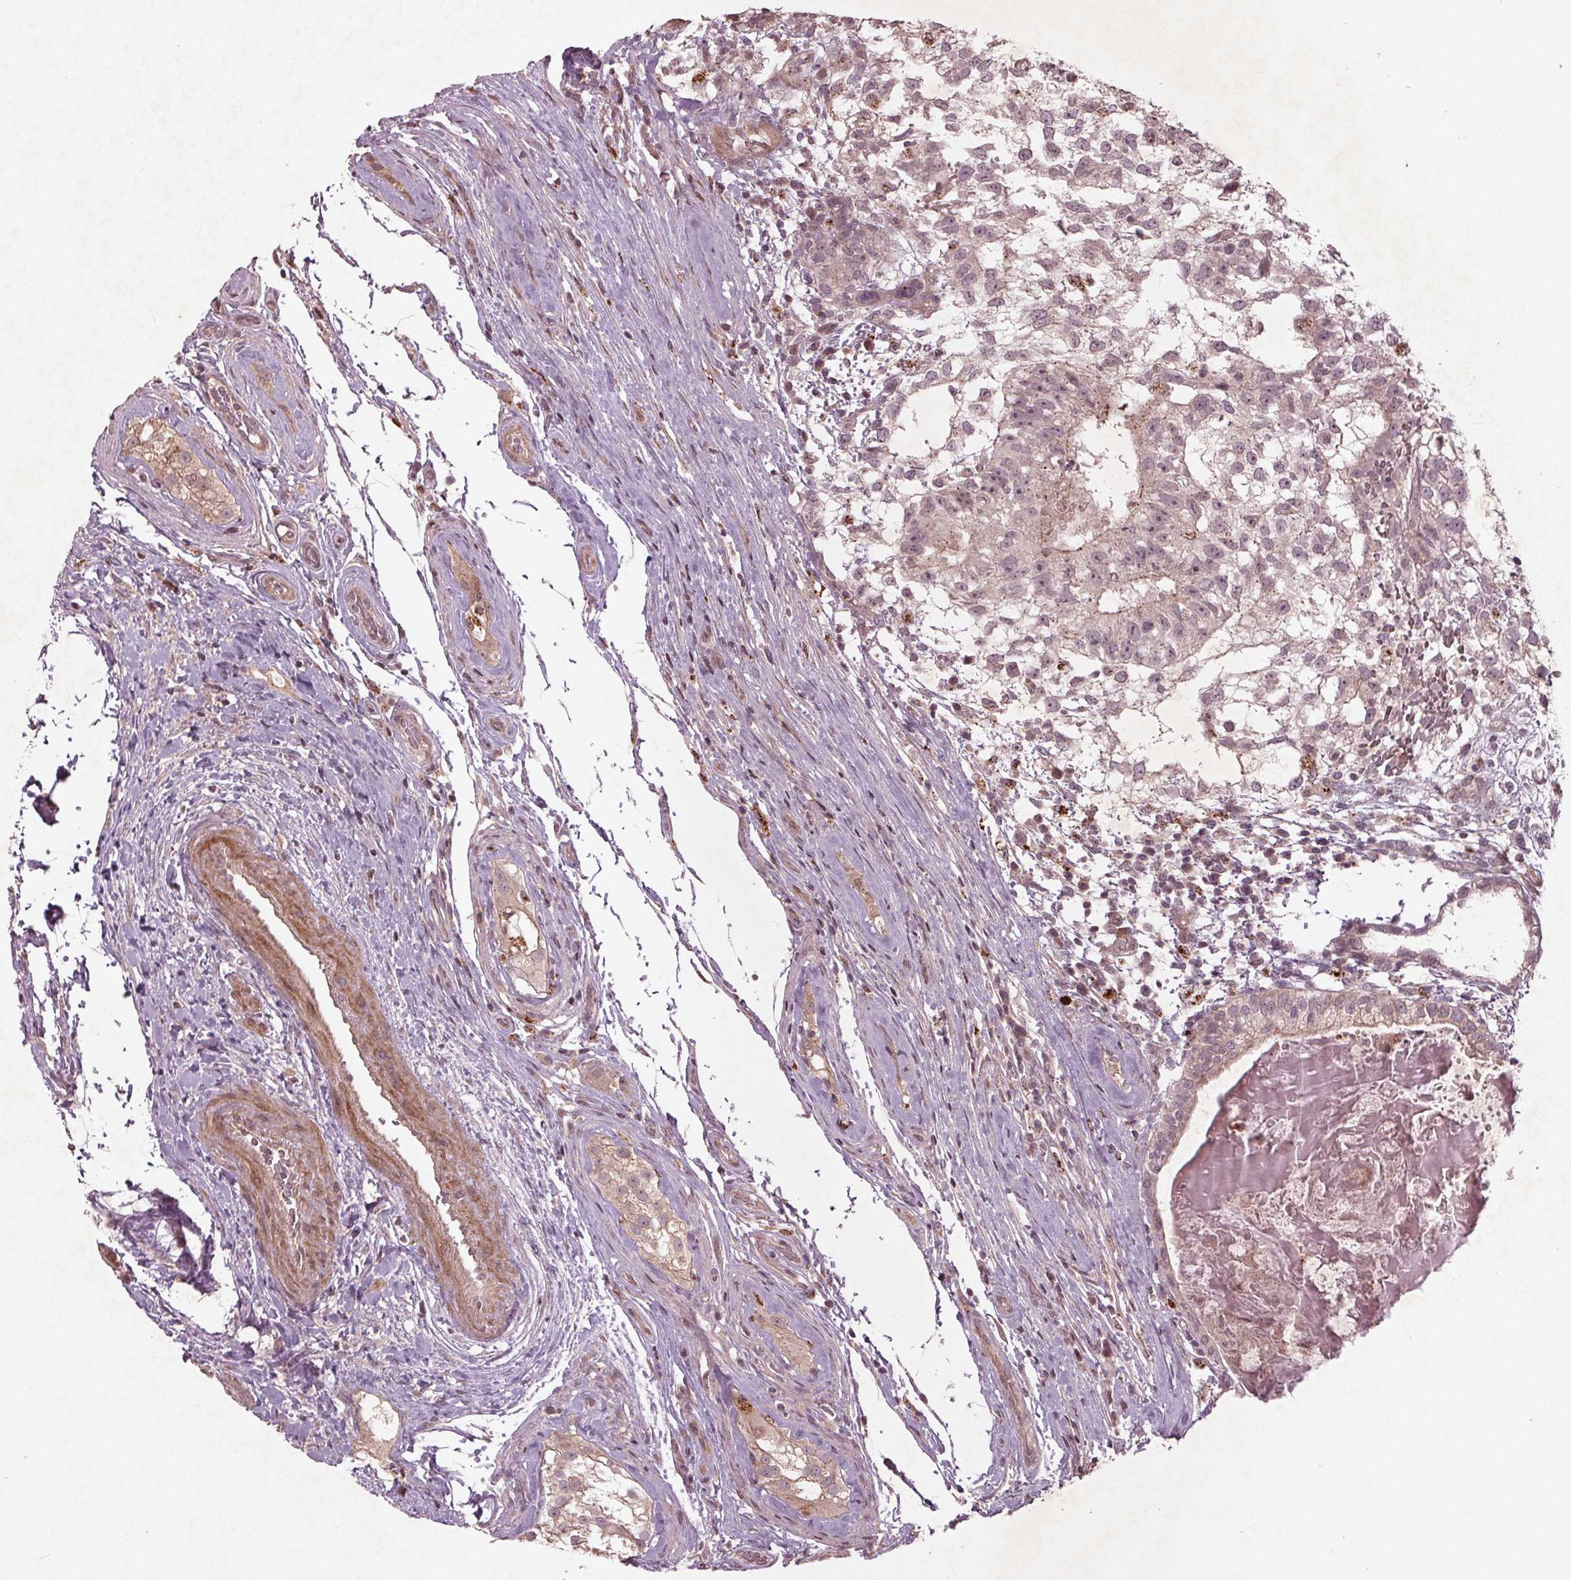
{"staining": {"intensity": "moderate", "quantity": "<25%", "location": "nuclear"}, "tissue": "testis cancer", "cell_type": "Tumor cells", "image_type": "cancer", "snomed": [{"axis": "morphology", "description": "Seminoma, NOS"}, {"axis": "morphology", "description": "Carcinoma, Embryonal, NOS"}, {"axis": "topography", "description": "Testis"}], "caption": "A high-resolution histopathology image shows immunohistochemistry staining of embryonal carcinoma (testis), which shows moderate nuclear expression in about <25% of tumor cells.", "gene": "CDKL4", "patient": {"sex": "male", "age": 41}}